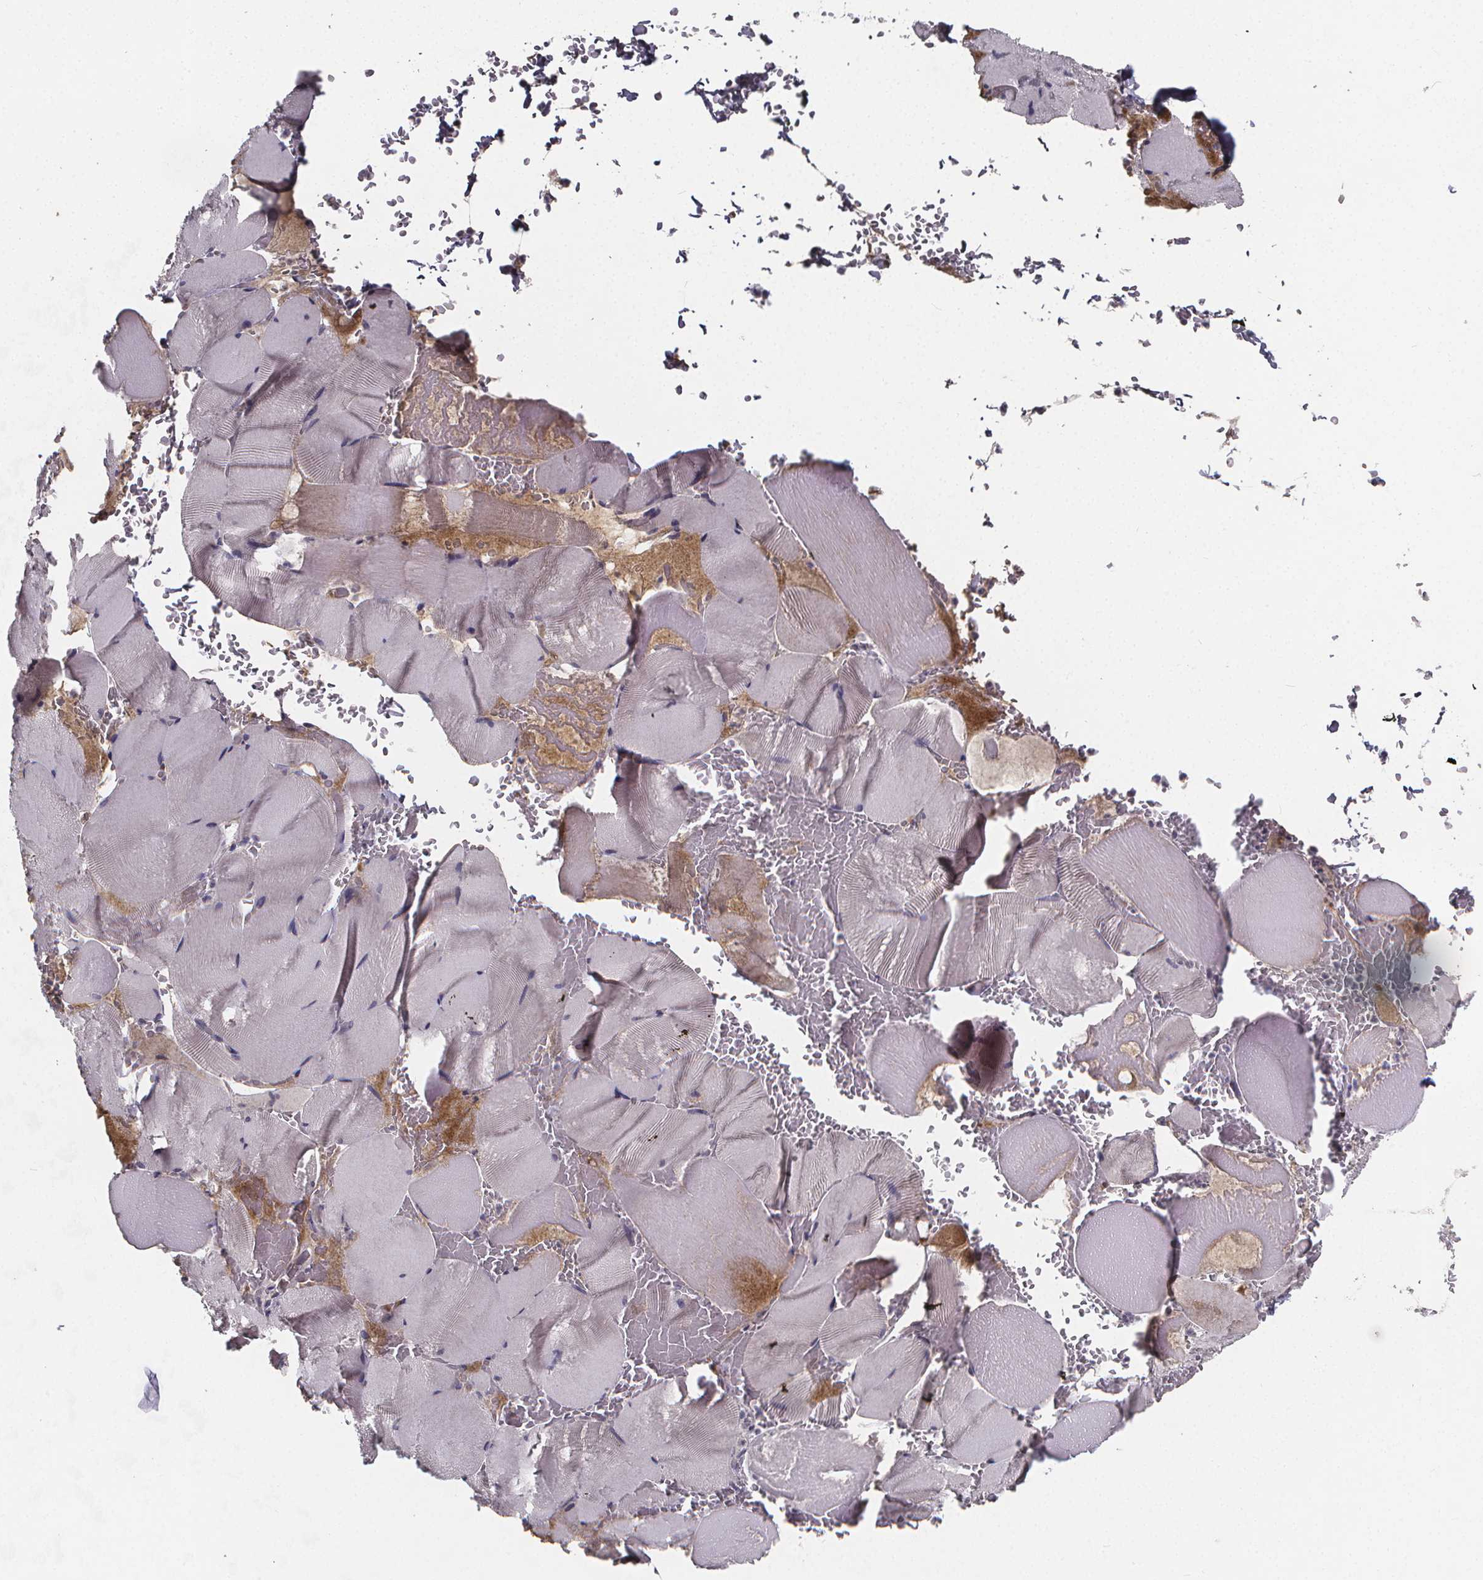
{"staining": {"intensity": "negative", "quantity": "none", "location": "none"}, "tissue": "skeletal muscle", "cell_type": "Myocytes", "image_type": "normal", "snomed": [{"axis": "morphology", "description": "Normal tissue, NOS"}, {"axis": "topography", "description": "Skeletal muscle"}], "caption": "A photomicrograph of skeletal muscle stained for a protein exhibits no brown staining in myocytes. Brightfield microscopy of IHC stained with DAB (3,3'-diaminobenzidine) (brown) and hematoxylin (blue), captured at high magnification.", "gene": "AGT", "patient": {"sex": "male", "age": 56}}